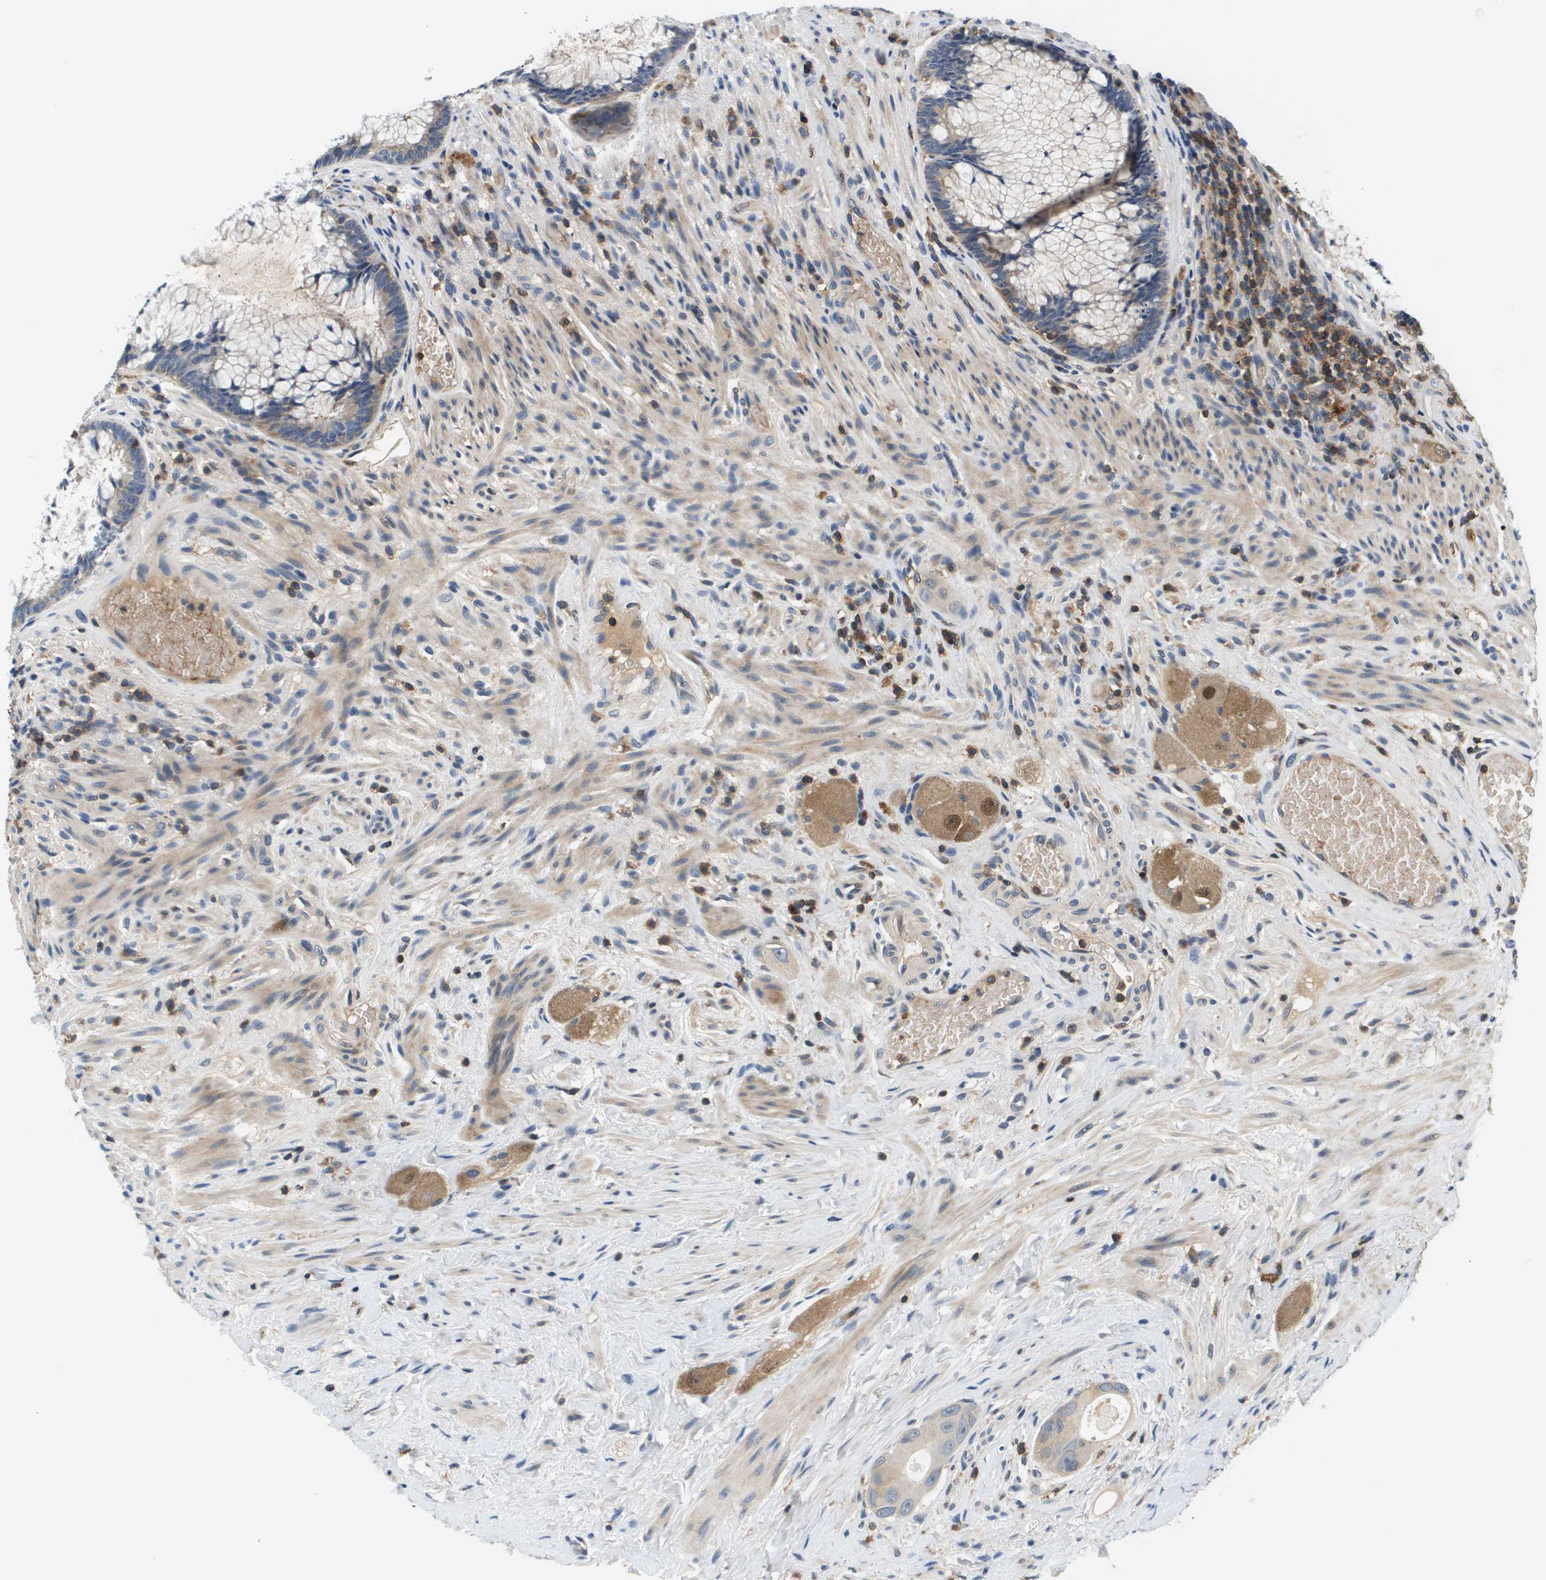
{"staining": {"intensity": "weak", "quantity": "25%-75%", "location": "cytoplasmic/membranous"}, "tissue": "colorectal cancer", "cell_type": "Tumor cells", "image_type": "cancer", "snomed": [{"axis": "morphology", "description": "Adenocarcinoma, NOS"}, {"axis": "topography", "description": "Rectum"}], "caption": "This is a micrograph of immunohistochemistry staining of colorectal cancer (adenocarcinoma), which shows weak staining in the cytoplasmic/membranous of tumor cells.", "gene": "KCNQ5", "patient": {"sex": "male", "age": 51}}